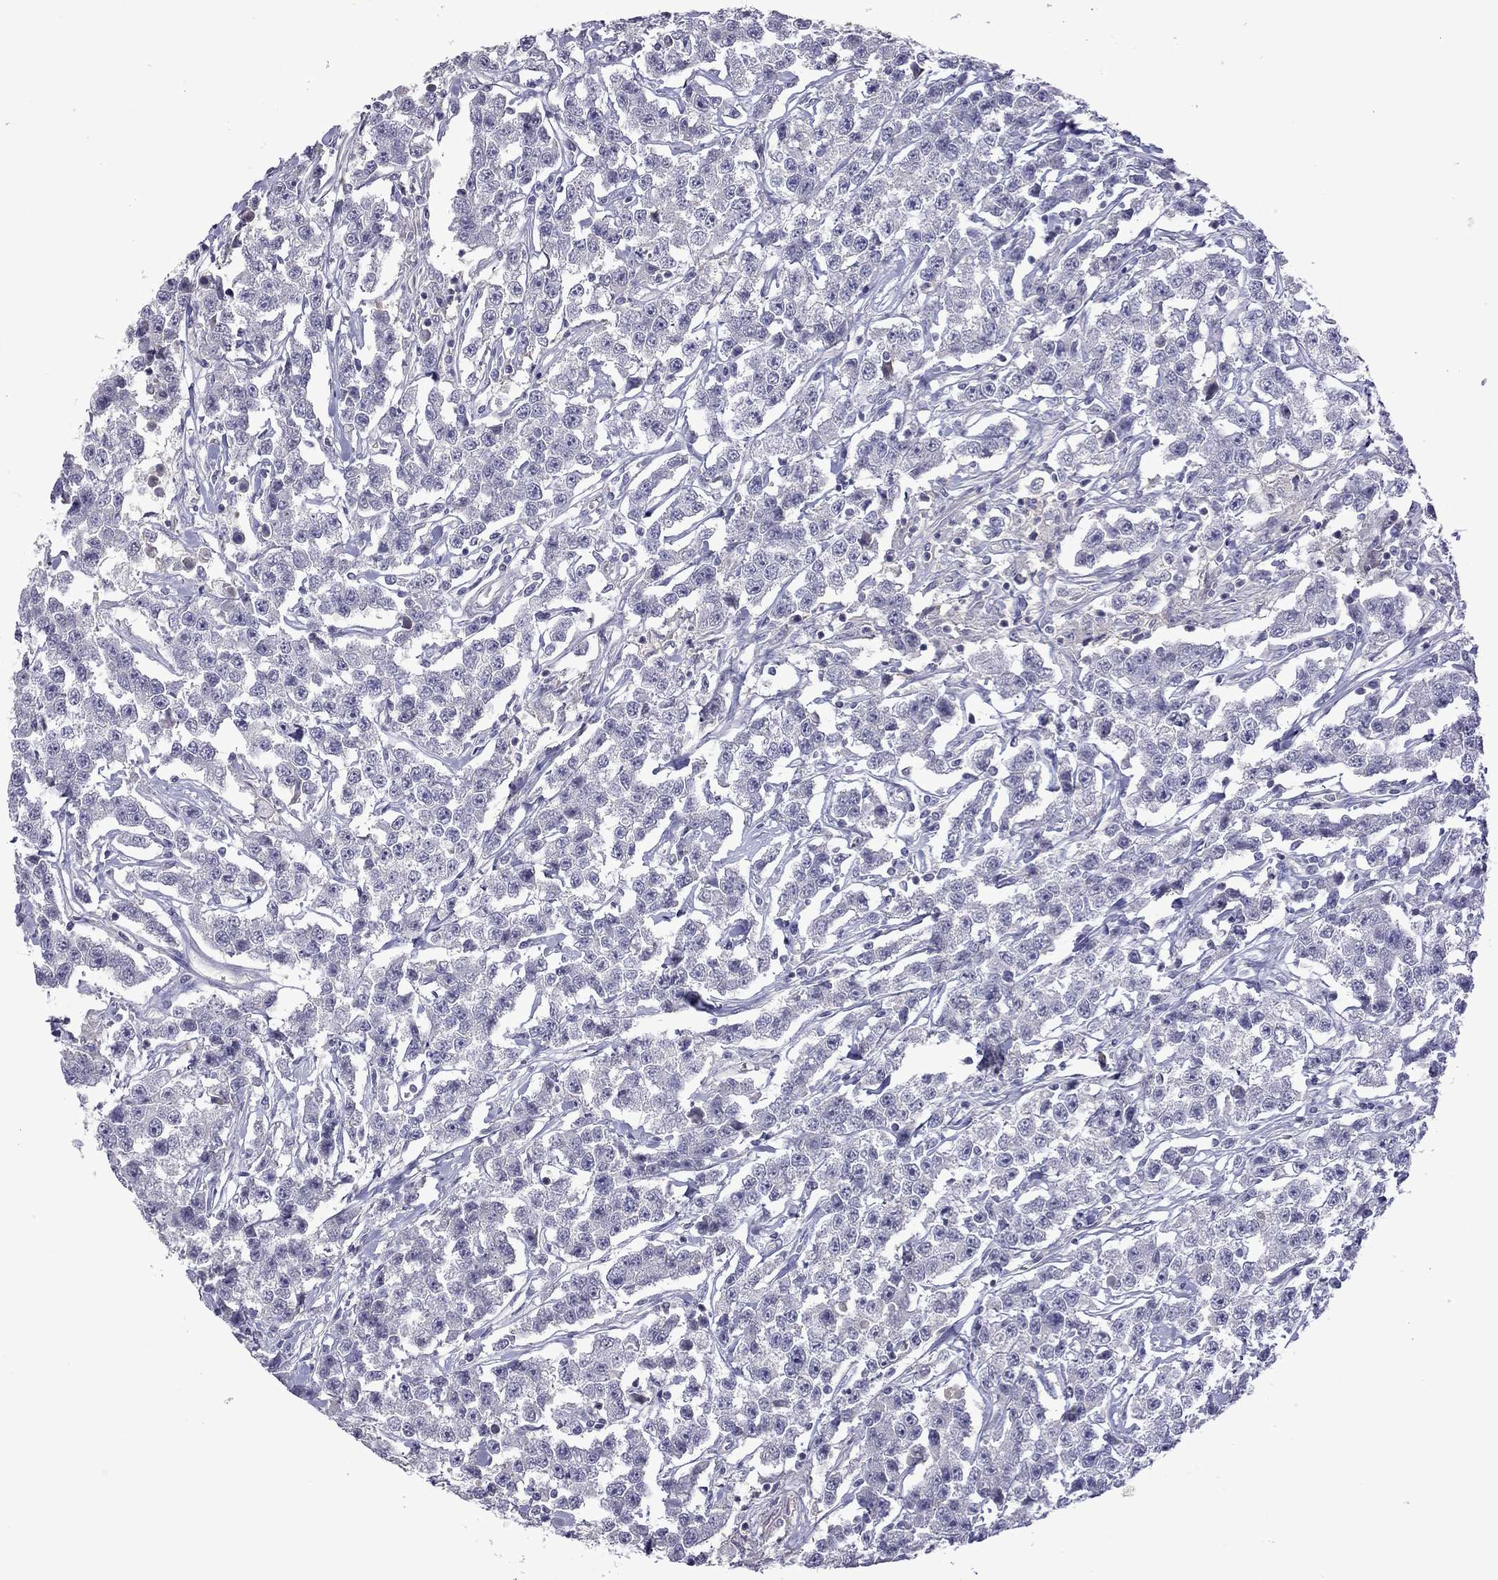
{"staining": {"intensity": "negative", "quantity": "none", "location": "none"}, "tissue": "testis cancer", "cell_type": "Tumor cells", "image_type": "cancer", "snomed": [{"axis": "morphology", "description": "Seminoma, NOS"}, {"axis": "topography", "description": "Testis"}], "caption": "Immunohistochemistry of testis seminoma shows no expression in tumor cells.", "gene": "FEZ1", "patient": {"sex": "male", "age": 59}}